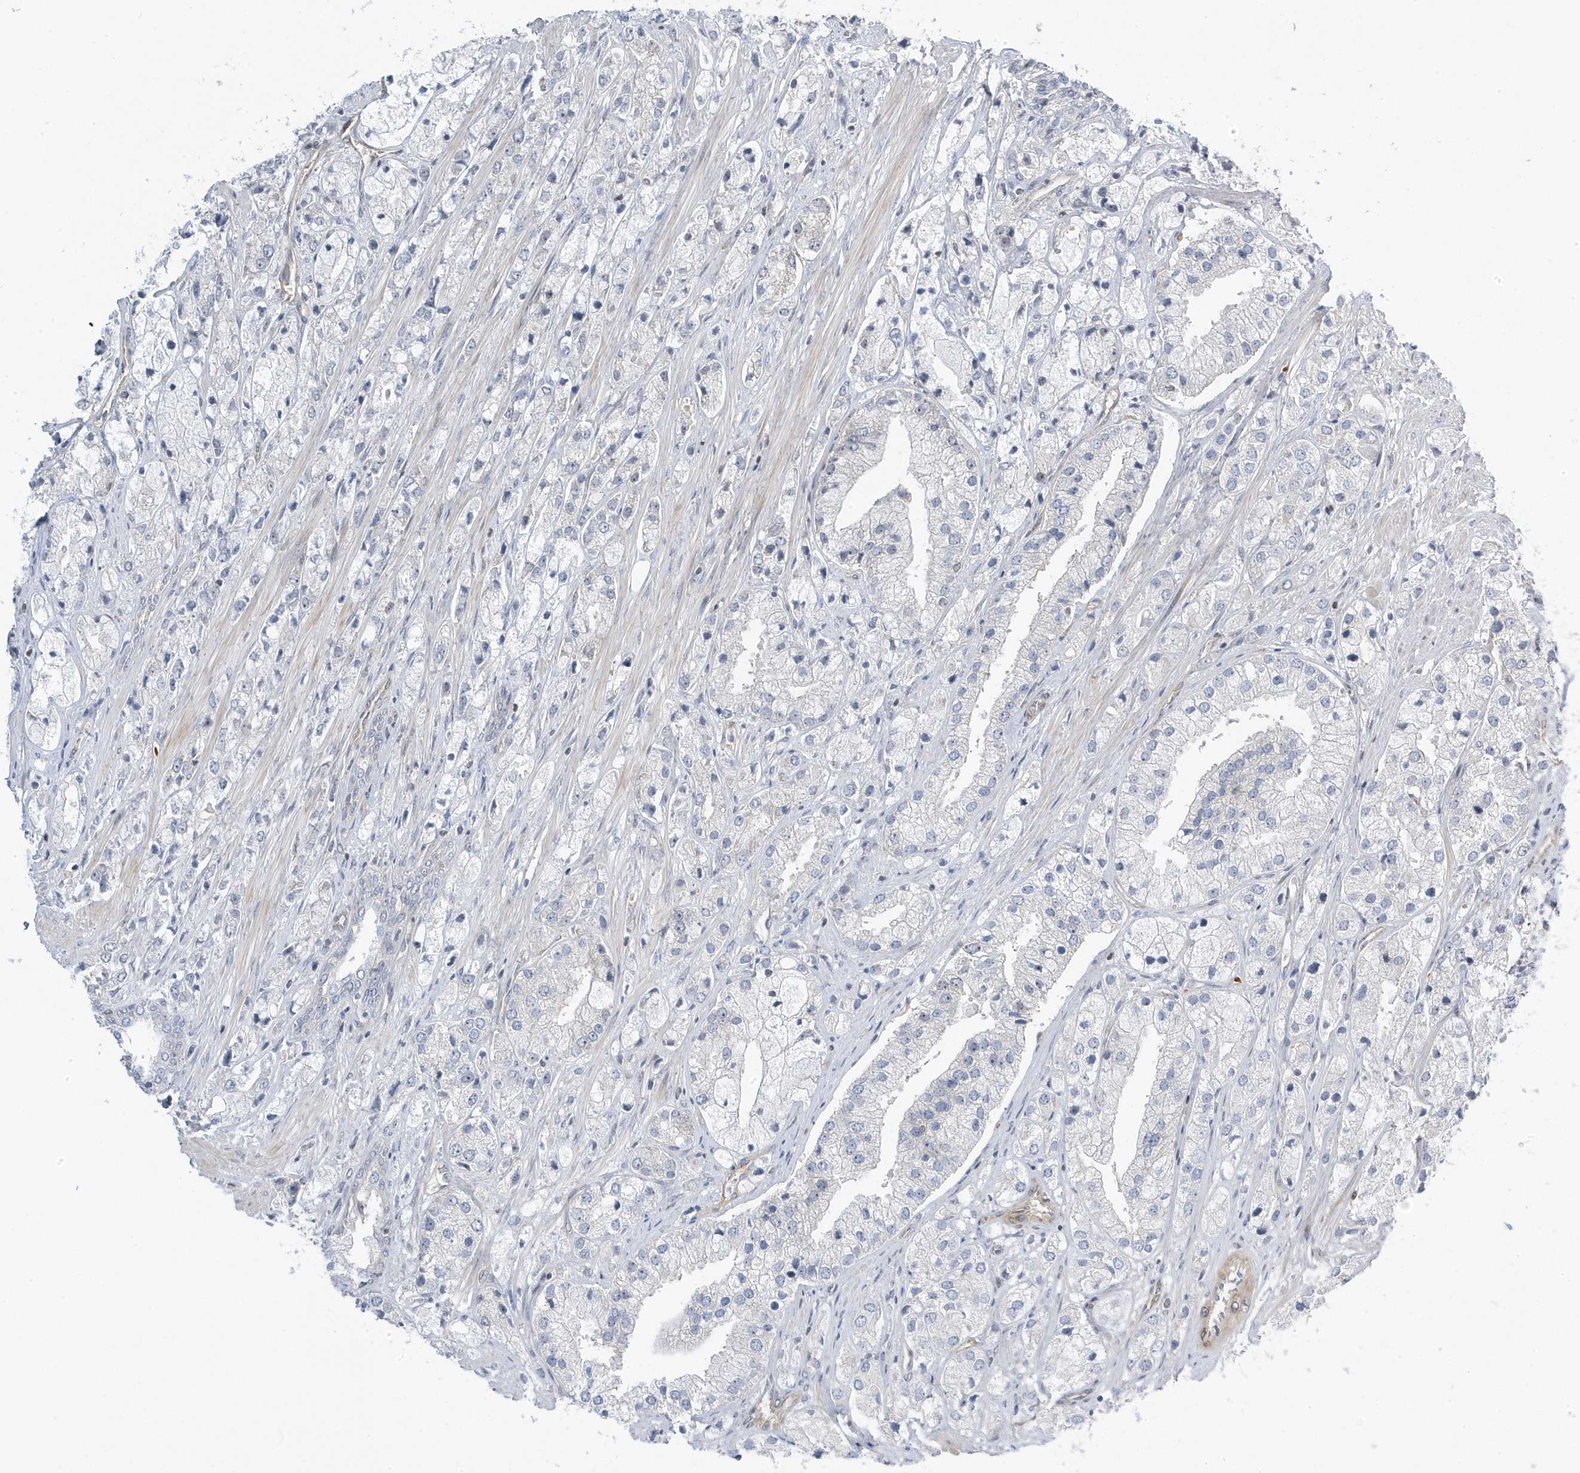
{"staining": {"intensity": "negative", "quantity": "none", "location": "none"}, "tissue": "prostate cancer", "cell_type": "Tumor cells", "image_type": "cancer", "snomed": [{"axis": "morphology", "description": "Adenocarcinoma, High grade"}, {"axis": "topography", "description": "Prostate"}], "caption": "Immunohistochemical staining of prostate cancer demonstrates no significant positivity in tumor cells.", "gene": "MAP7D3", "patient": {"sex": "male", "age": 50}}